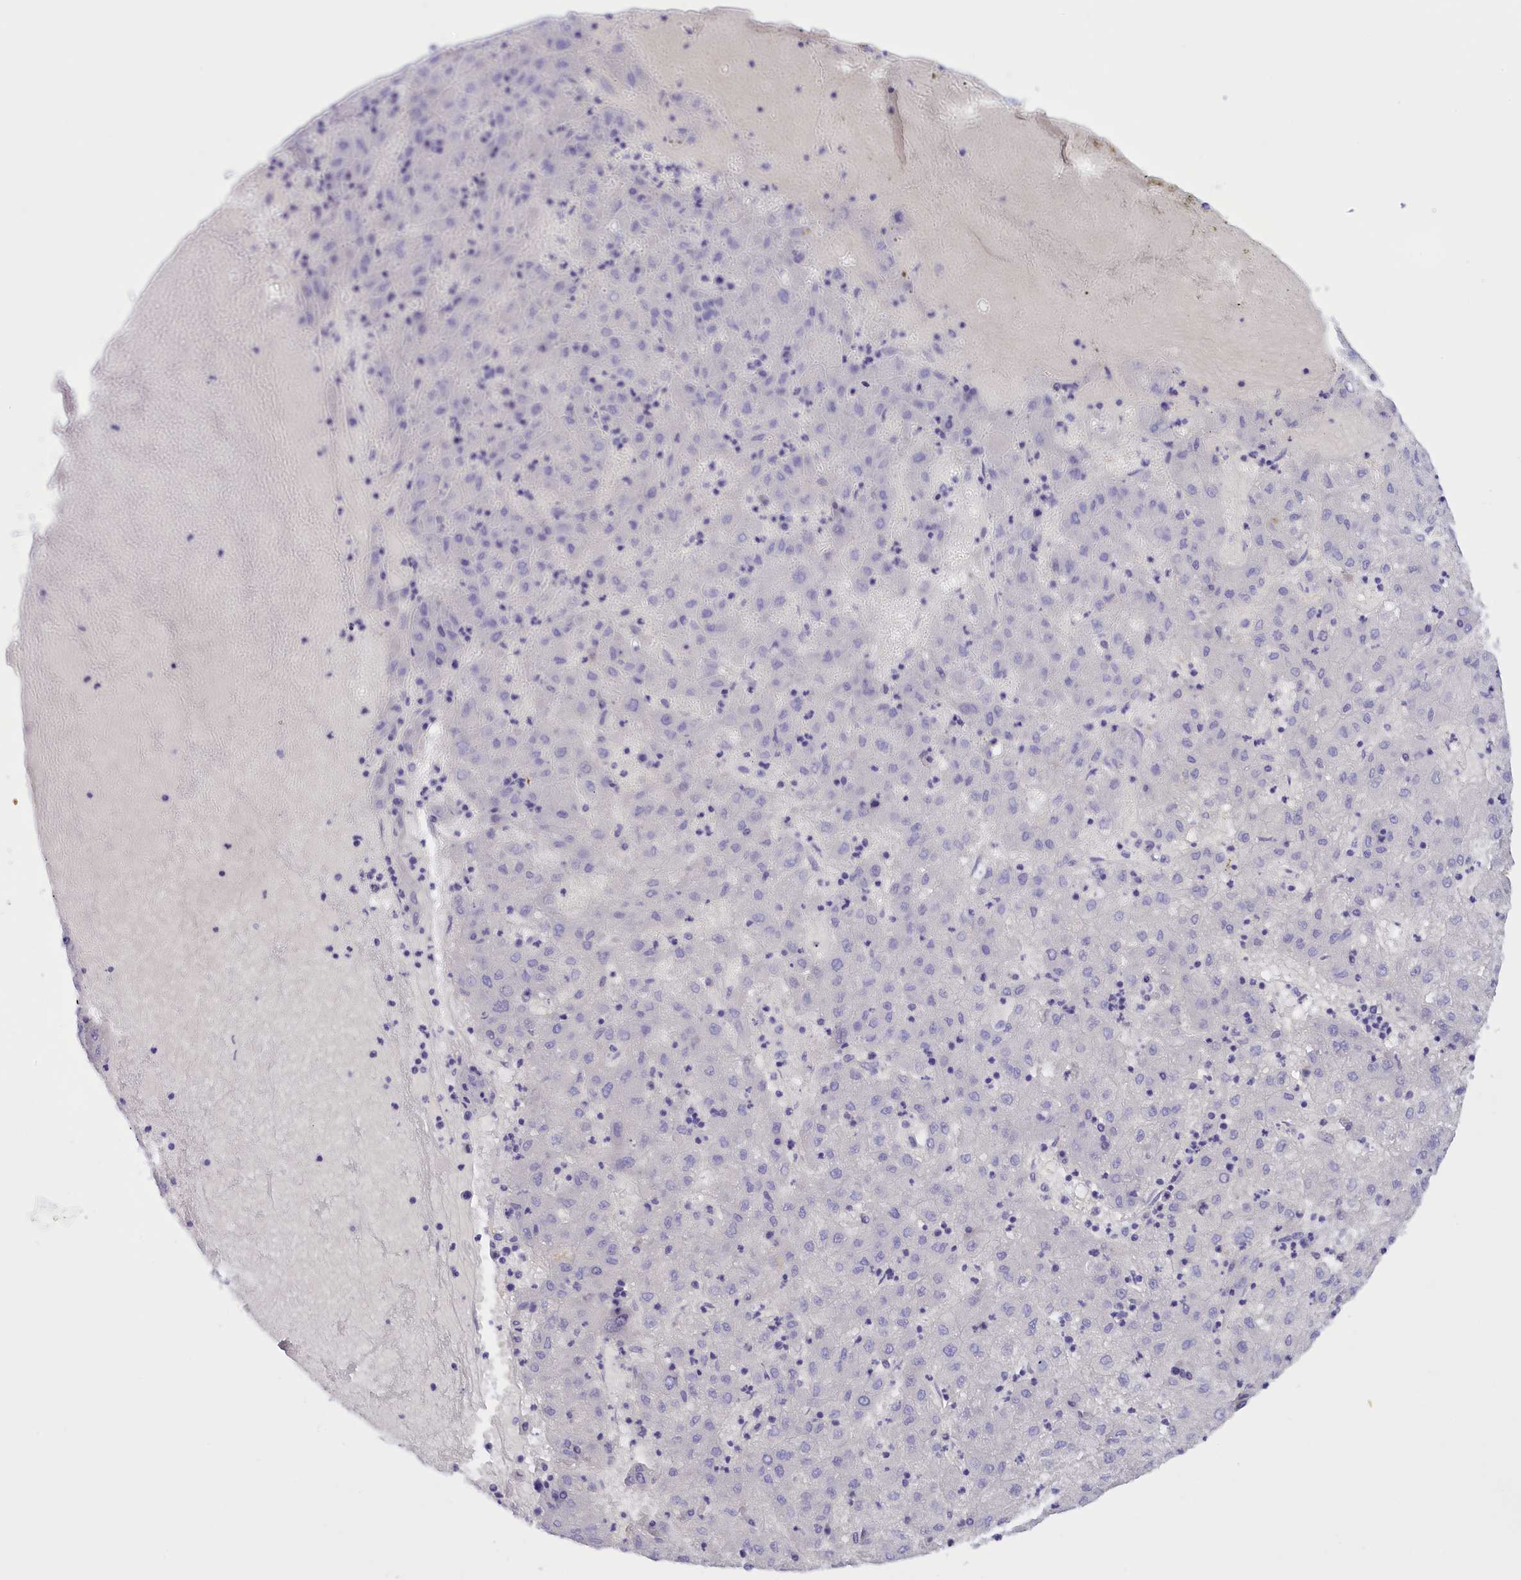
{"staining": {"intensity": "negative", "quantity": "none", "location": "none"}, "tissue": "liver cancer", "cell_type": "Tumor cells", "image_type": "cancer", "snomed": [{"axis": "morphology", "description": "Carcinoma, Hepatocellular, NOS"}, {"axis": "topography", "description": "Liver"}], "caption": "Immunohistochemical staining of human liver hepatocellular carcinoma displays no significant expression in tumor cells.", "gene": "PROK2", "patient": {"sex": "male", "age": 72}}